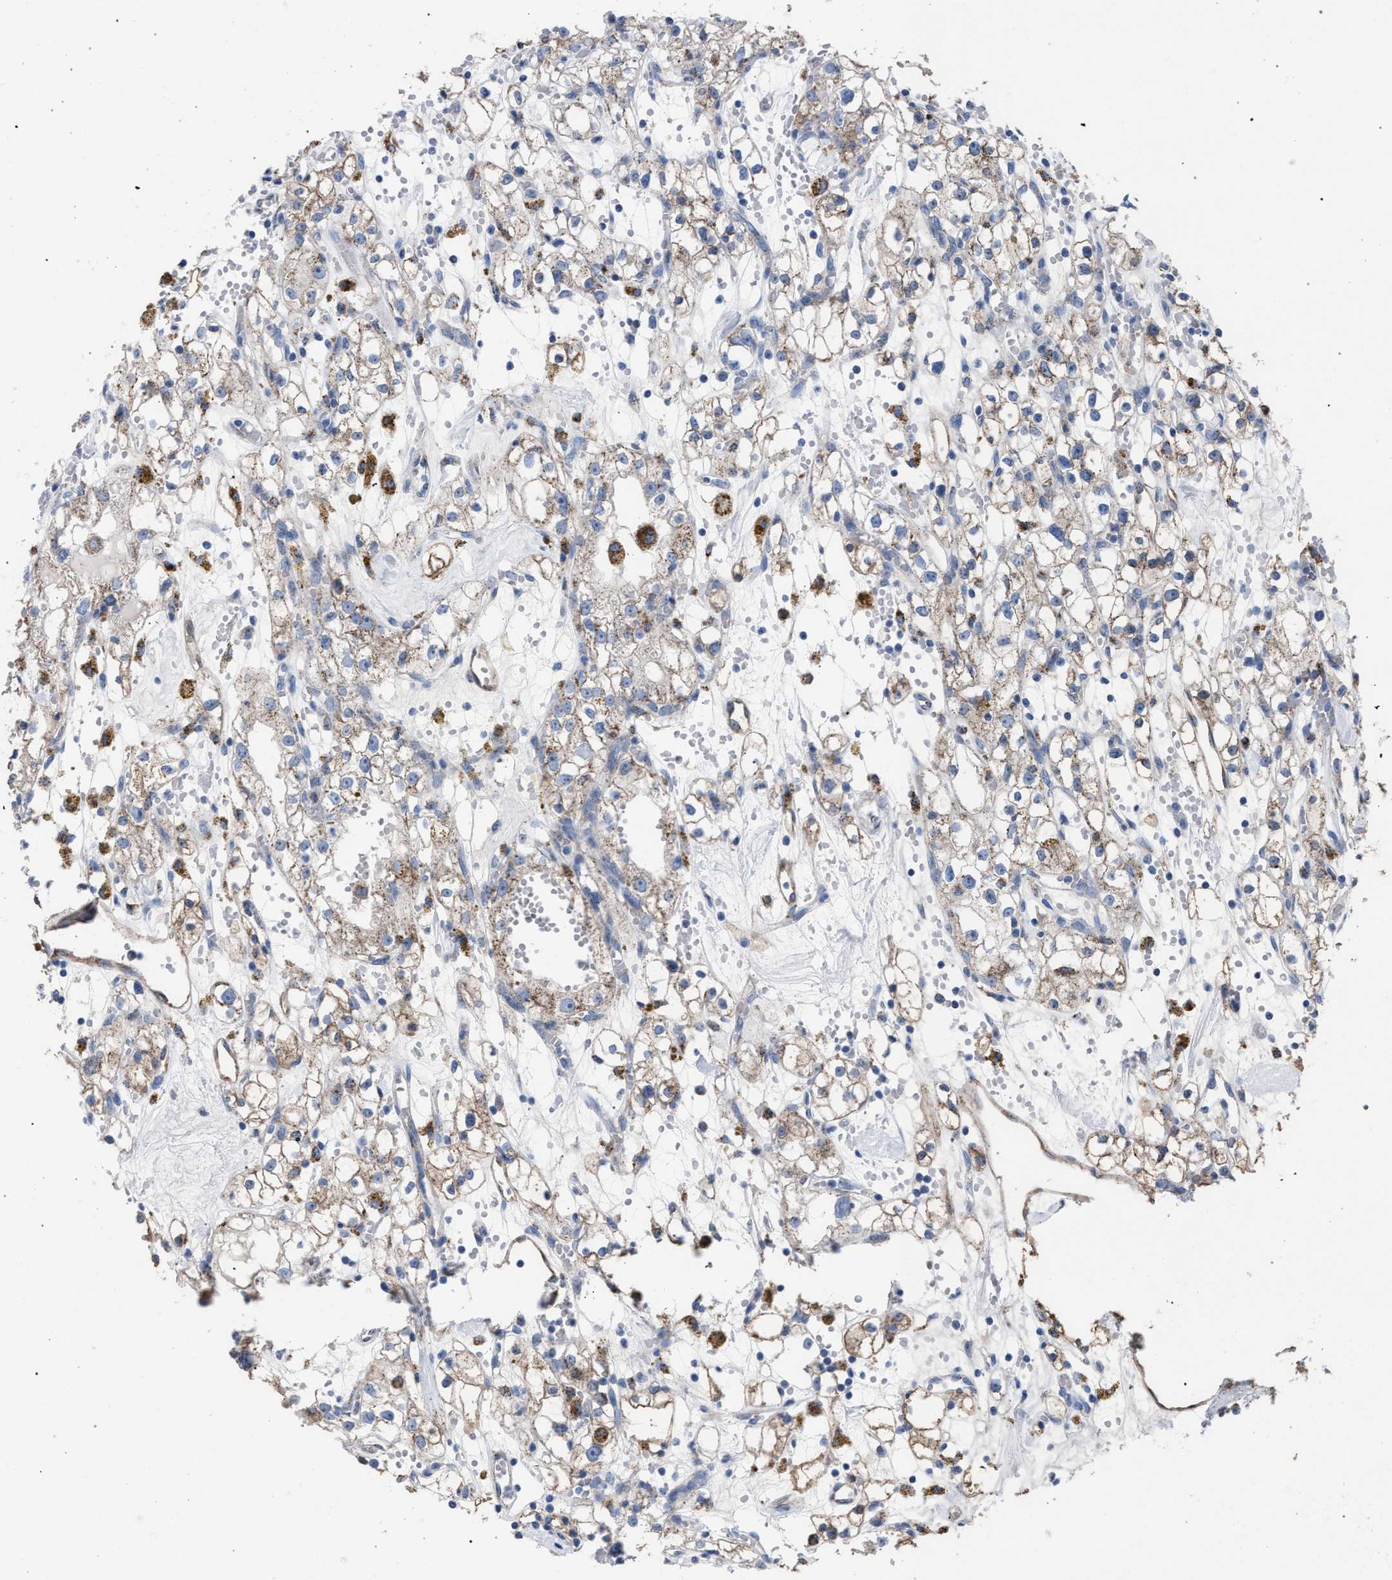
{"staining": {"intensity": "weak", "quantity": ">75%", "location": "cytoplasmic/membranous"}, "tissue": "renal cancer", "cell_type": "Tumor cells", "image_type": "cancer", "snomed": [{"axis": "morphology", "description": "Adenocarcinoma, NOS"}, {"axis": "topography", "description": "Kidney"}], "caption": "This is a histology image of immunohistochemistry staining of renal cancer, which shows weak positivity in the cytoplasmic/membranous of tumor cells.", "gene": "HSD17B4", "patient": {"sex": "male", "age": 56}}